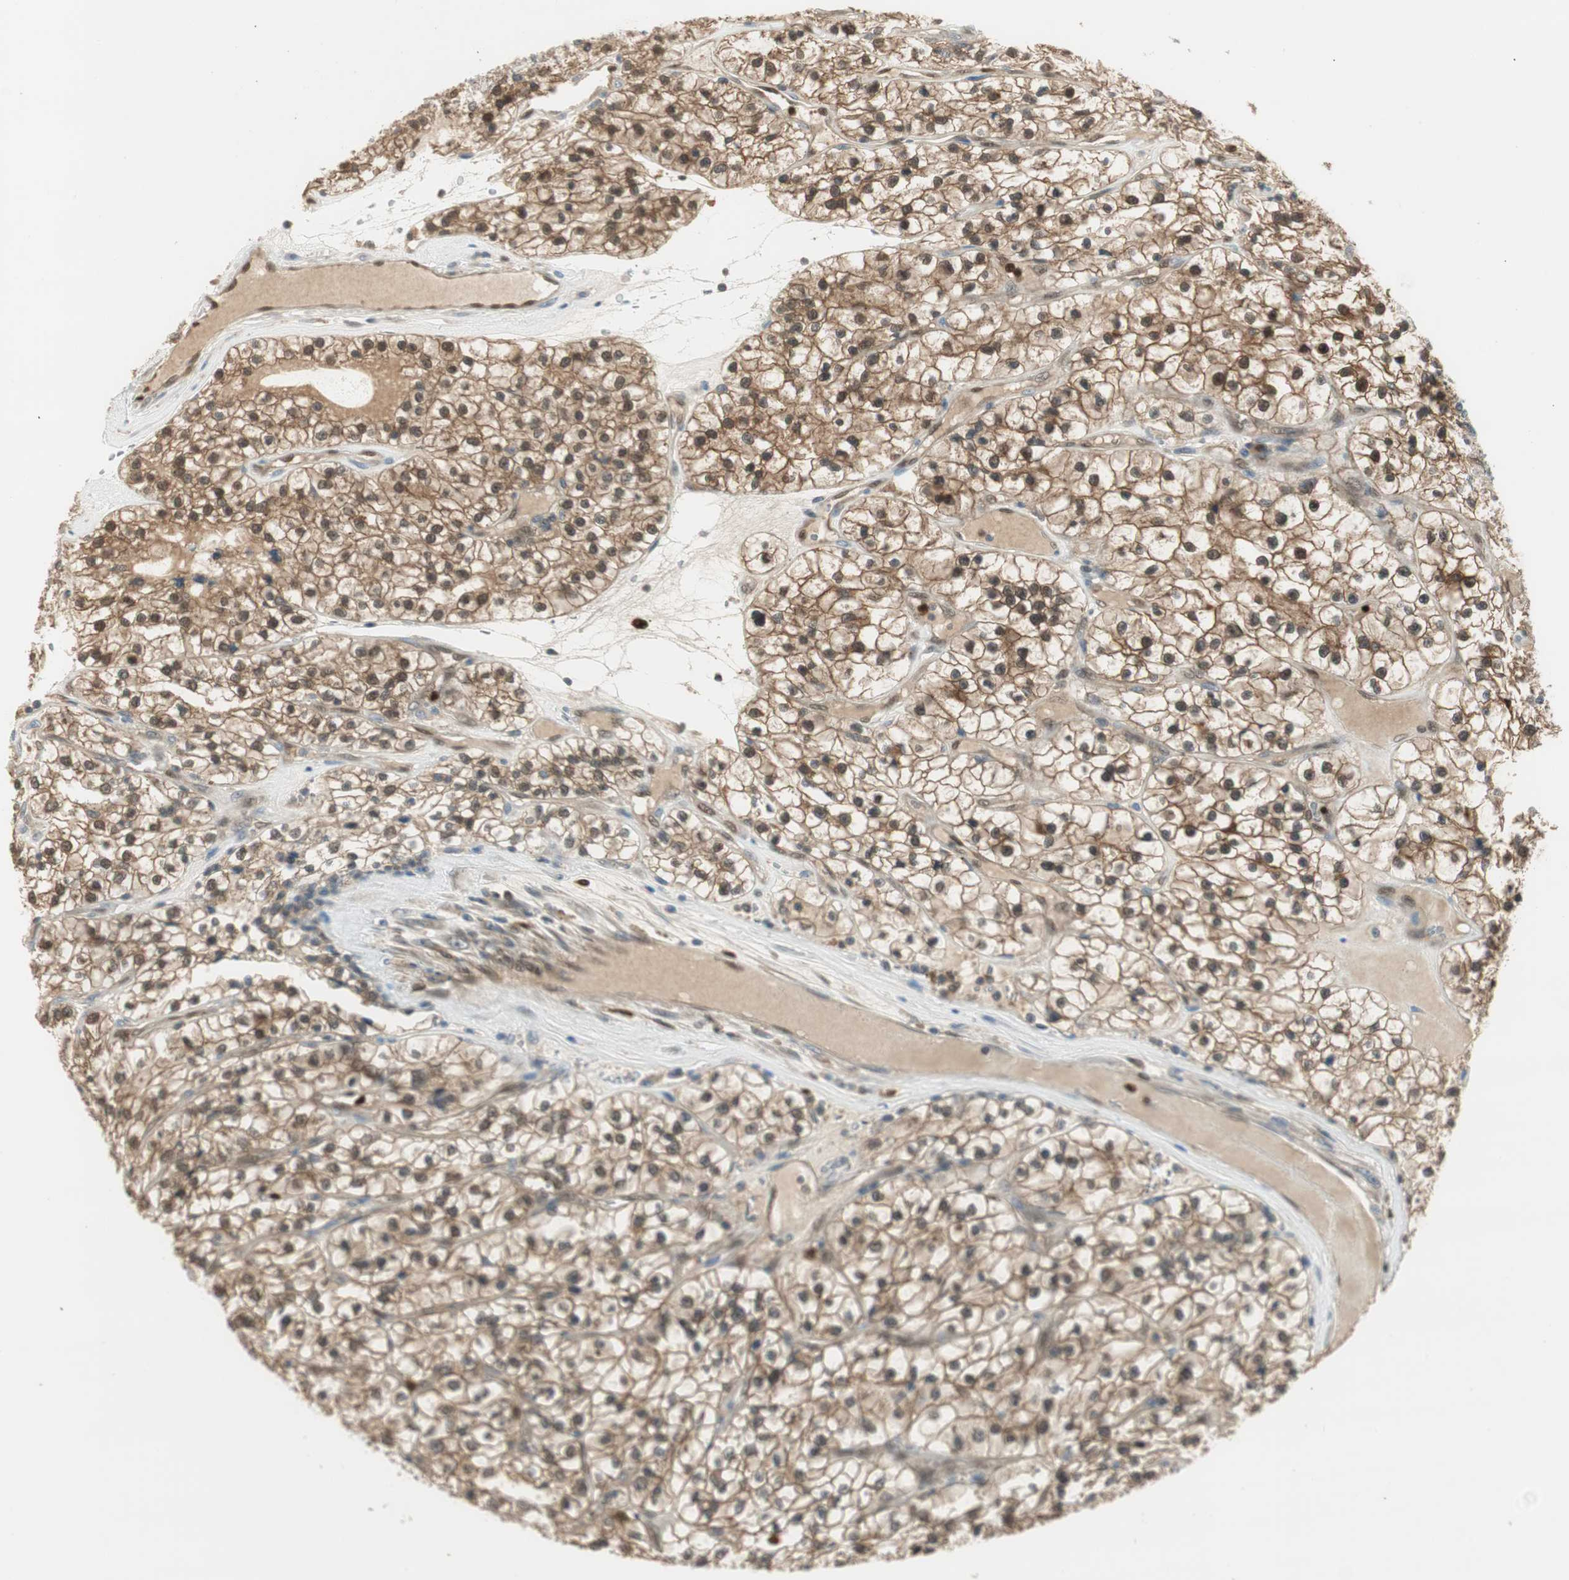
{"staining": {"intensity": "moderate", "quantity": ">75%", "location": "cytoplasmic/membranous,nuclear"}, "tissue": "renal cancer", "cell_type": "Tumor cells", "image_type": "cancer", "snomed": [{"axis": "morphology", "description": "Adenocarcinoma, NOS"}, {"axis": "topography", "description": "Kidney"}], "caption": "Moderate cytoplasmic/membranous and nuclear positivity is identified in about >75% of tumor cells in renal cancer. (DAB (3,3'-diaminobenzidine) IHC, brown staining for protein, blue staining for nuclei).", "gene": "LTA4H", "patient": {"sex": "female", "age": 57}}